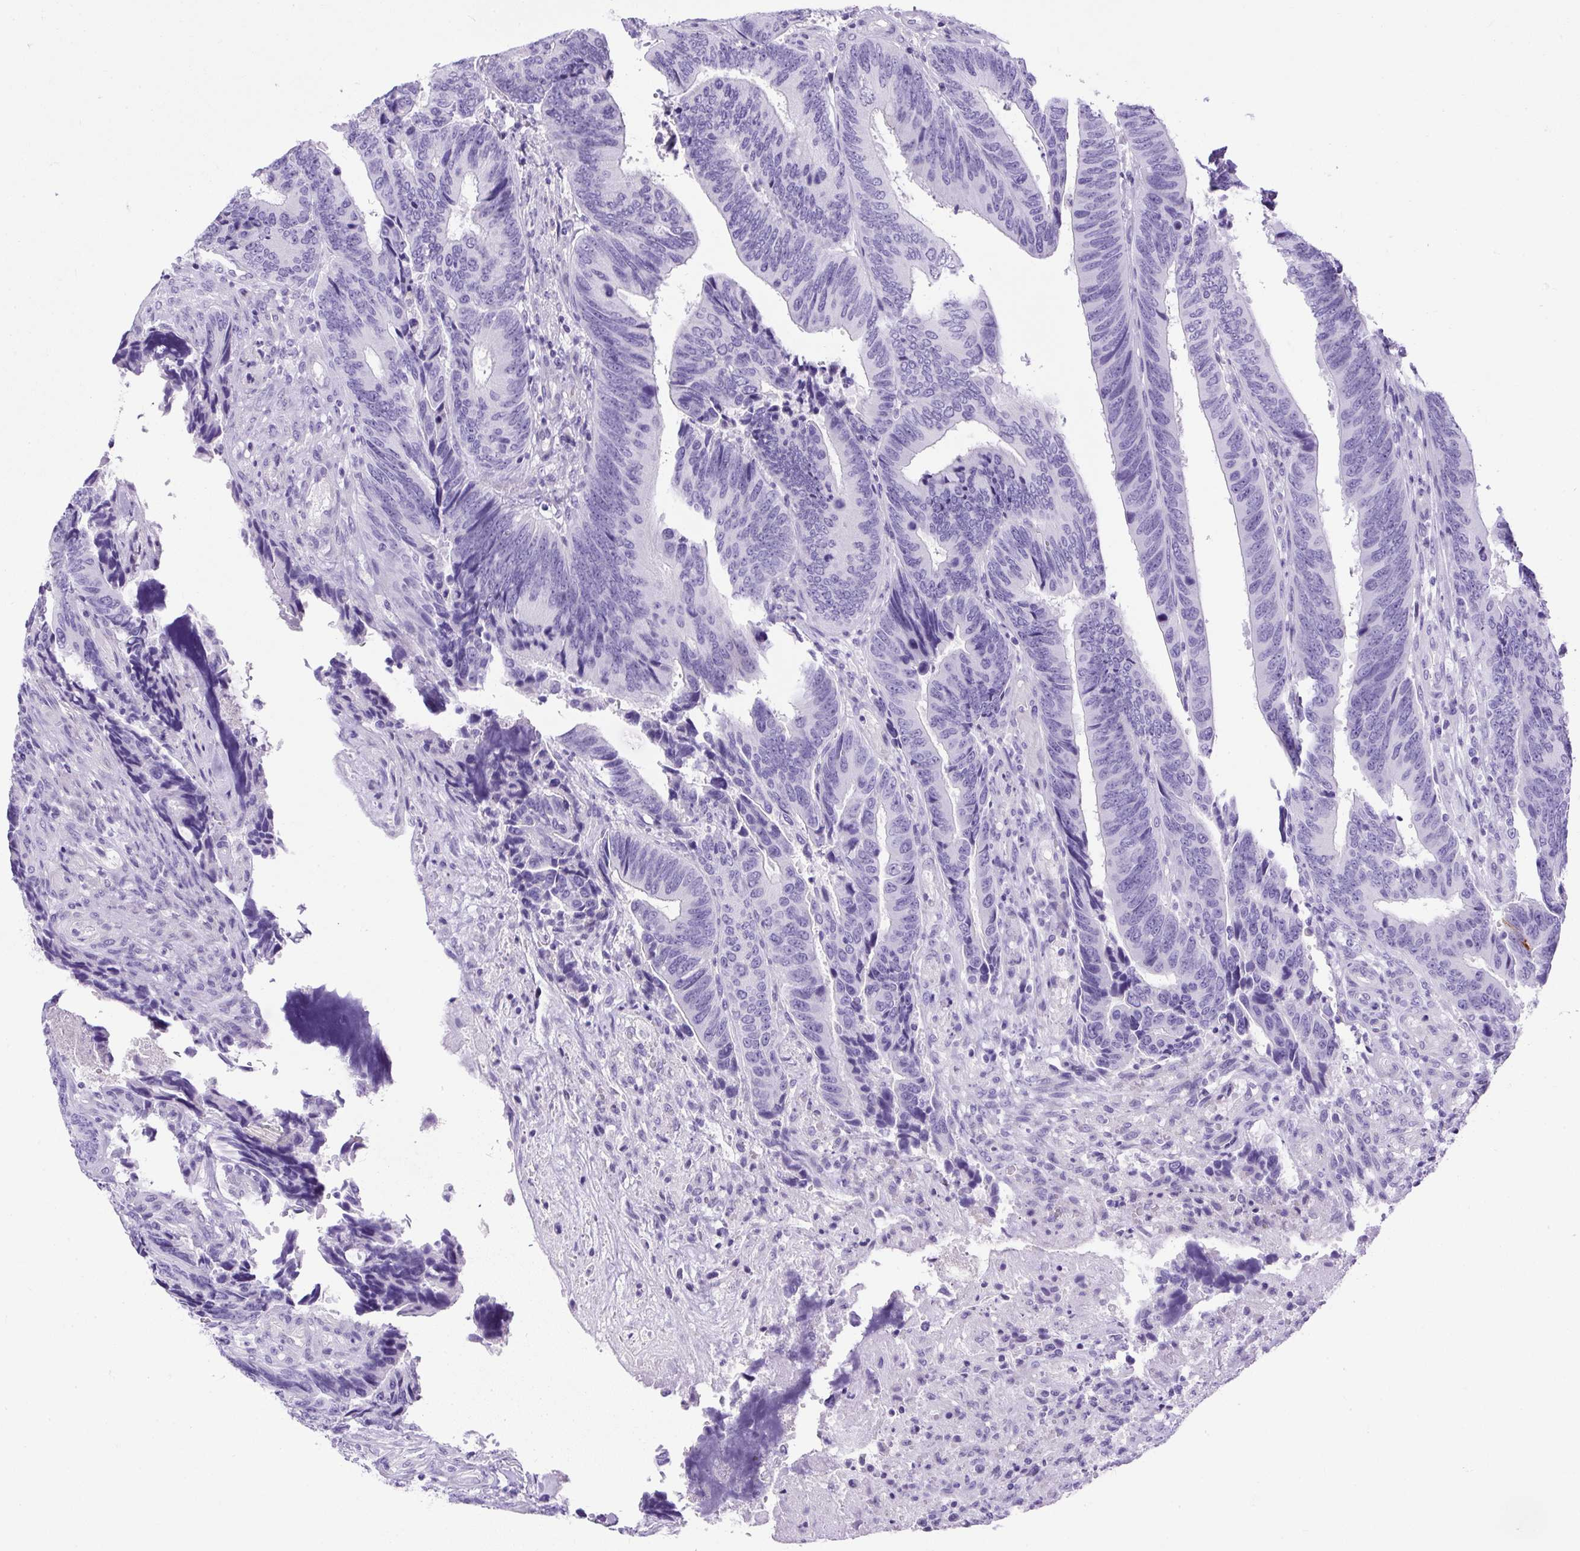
{"staining": {"intensity": "negative", "quantity": "none", "location": "none"}, "tissue": "colorectal cancer", "cell_type": "Tumor cells", "image_type": "cancer", "snomed": [{"axis": "morphology", "description": "Adenocarcinoma, NOS"}, {"axis": "topography", "description": "Colon"}], "caption": "An IHC photomicrograph of colorectal cancer is shown. There is no staining in tumor cells of colorectal cancer.", "gene": "UPP1", "patient": {"sex": "male", "age": 87}}